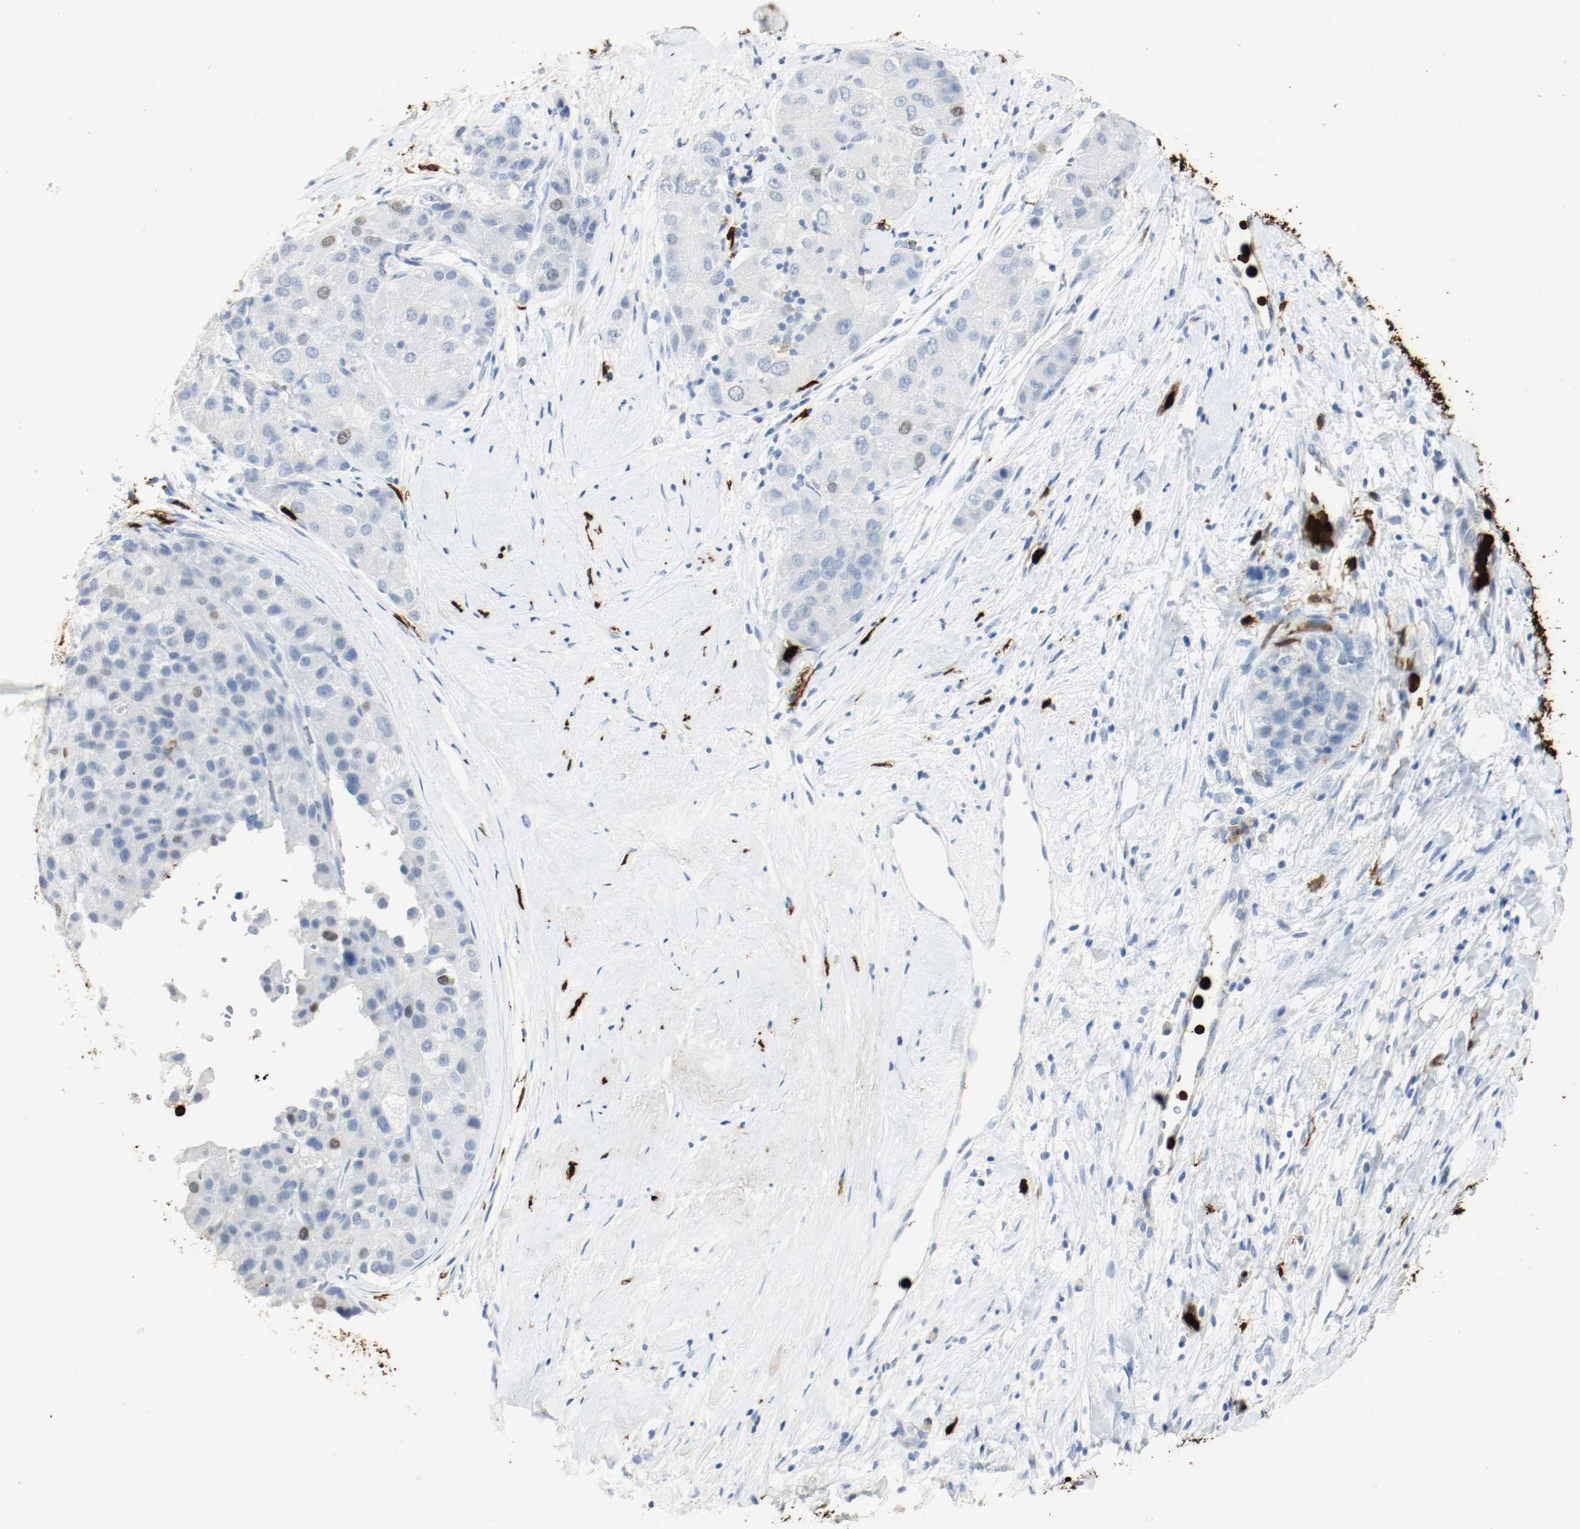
{"staining": {"intensity": "negative", "quantity": "none", "location": "none"}, "tissue": "liver cancer", "cell_type": "Tumor cells", "image_type": "cancer", "snomed": [{"axis": "morphology", "description": "Carcinoma, Hepatocellular, NOS"}, {"axis": "topography", "description": "Liver"}], "caption": "Protein analysis of hepatocellular carcinoma (liver) demonstrates no significant expression in tumor cells. Nuclei are stained in blue.", "gene": "S100A9", "patient": {"sex": "male", "age": 80}}